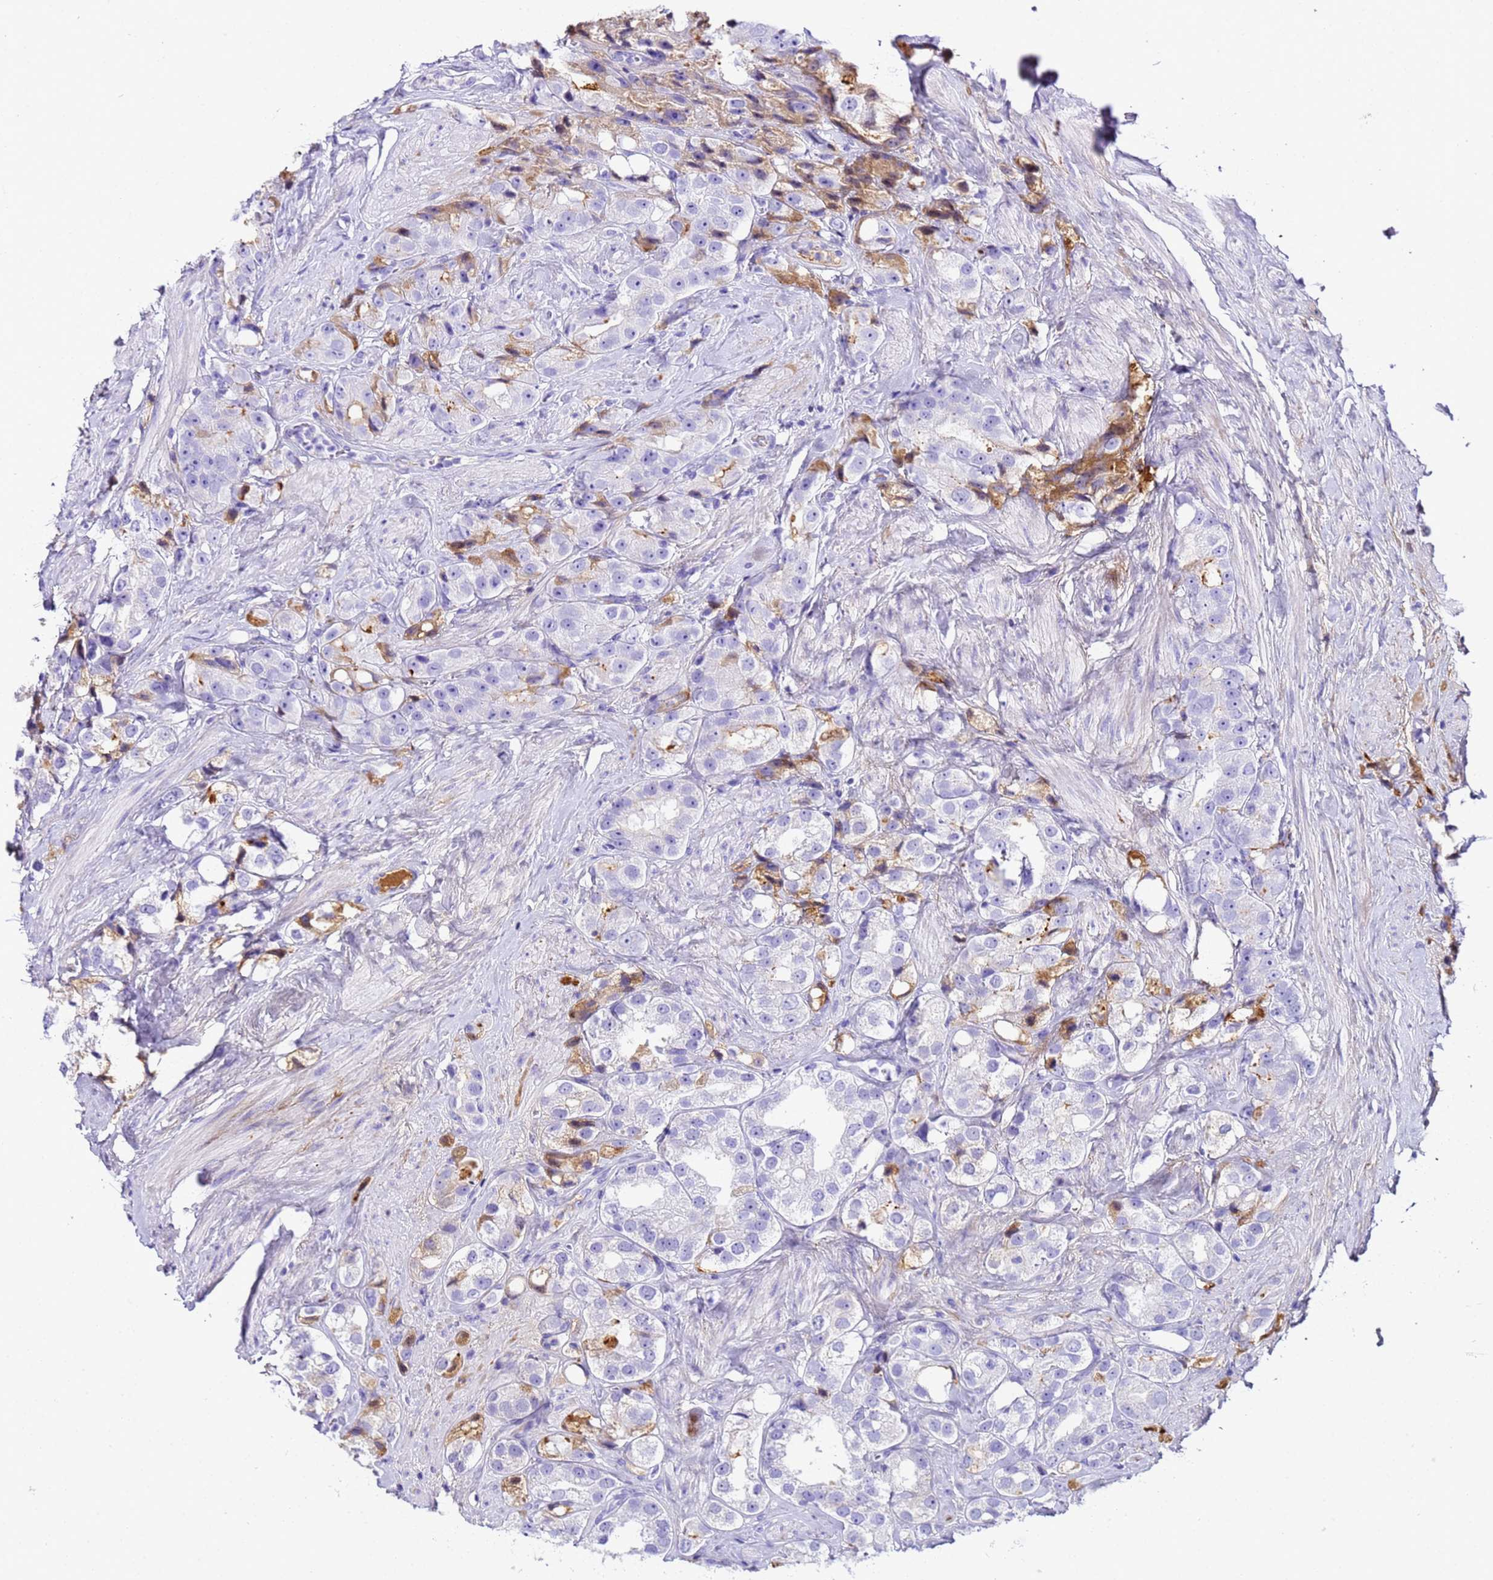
{"staining": {"intensity": "moderate", "quantity": "<25%", "location": "cytoplasmic/membranous"}, "tissue": "prostate cancer", "cell_type": "Tumor cells", "image_type": "cancer", "snomed": [{"axis": "morphology", "description": "Adenocarcinoma, NOS"}, {"axis": "topography", "description": "Prostate"}], "caption": "A brown stain labels moderate cytoplasmic/membranous expression of a protein in human prostate adenocarcinoma tumor cells.", "gene": "CFHR2", "patient": {"sex": "male", "age": 79}}